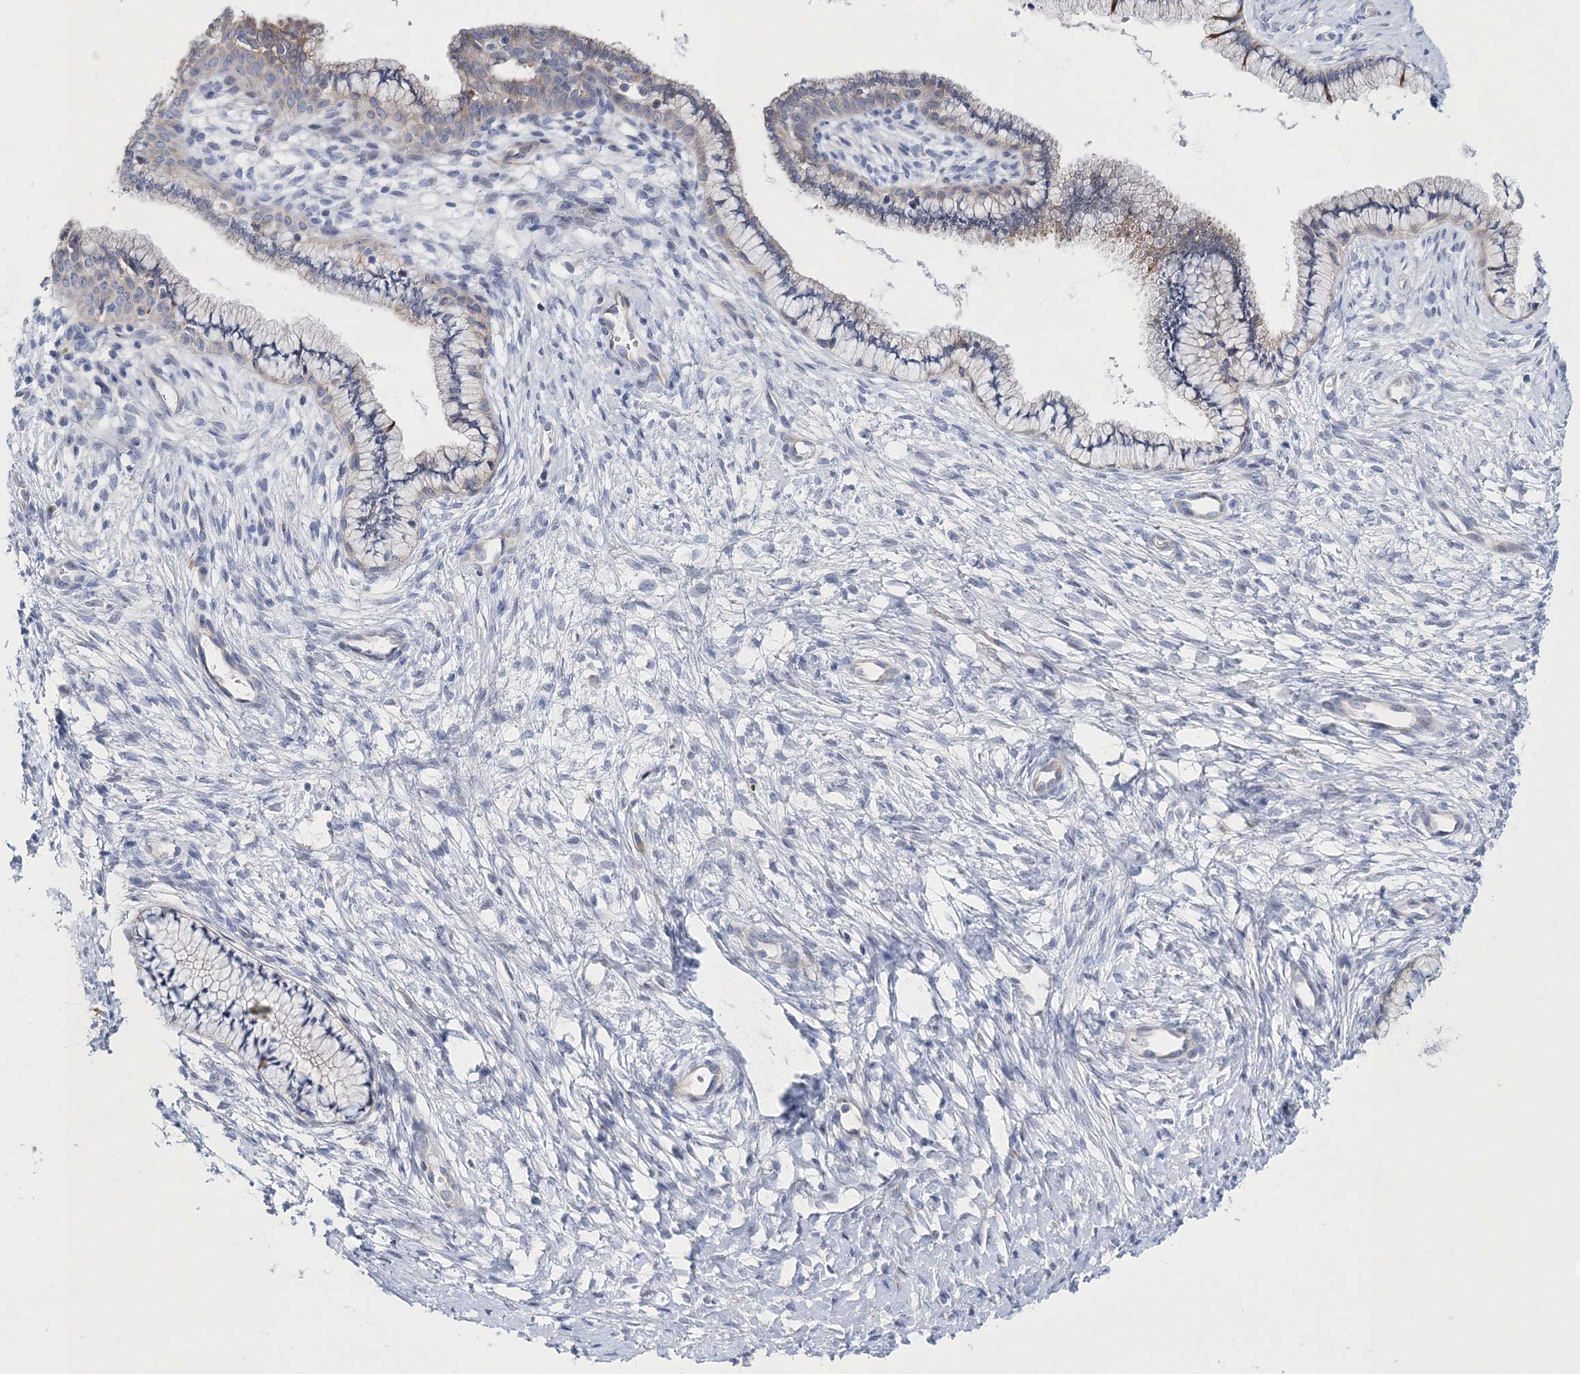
{"staining": {"intensity": "negative", "quantity": "none", "location": "none"}, "tissue": "cervix", "cell_type": "Glandular cells", "image_type": "normal", "snomed": [{"axis": "morphology", "description": "Normal tissue, NOS"}, {"axis": "topography", "description": "Cervix"}], "caption": "Cervix was stained to show a protein in brown. There is no significant positivity in glandular cells. (Immunohistochemistry (ihc), brightfield microscopy, high magnification).", "gene": "ARHGAP32", "patient": {"sex": "female", "age": 36}}